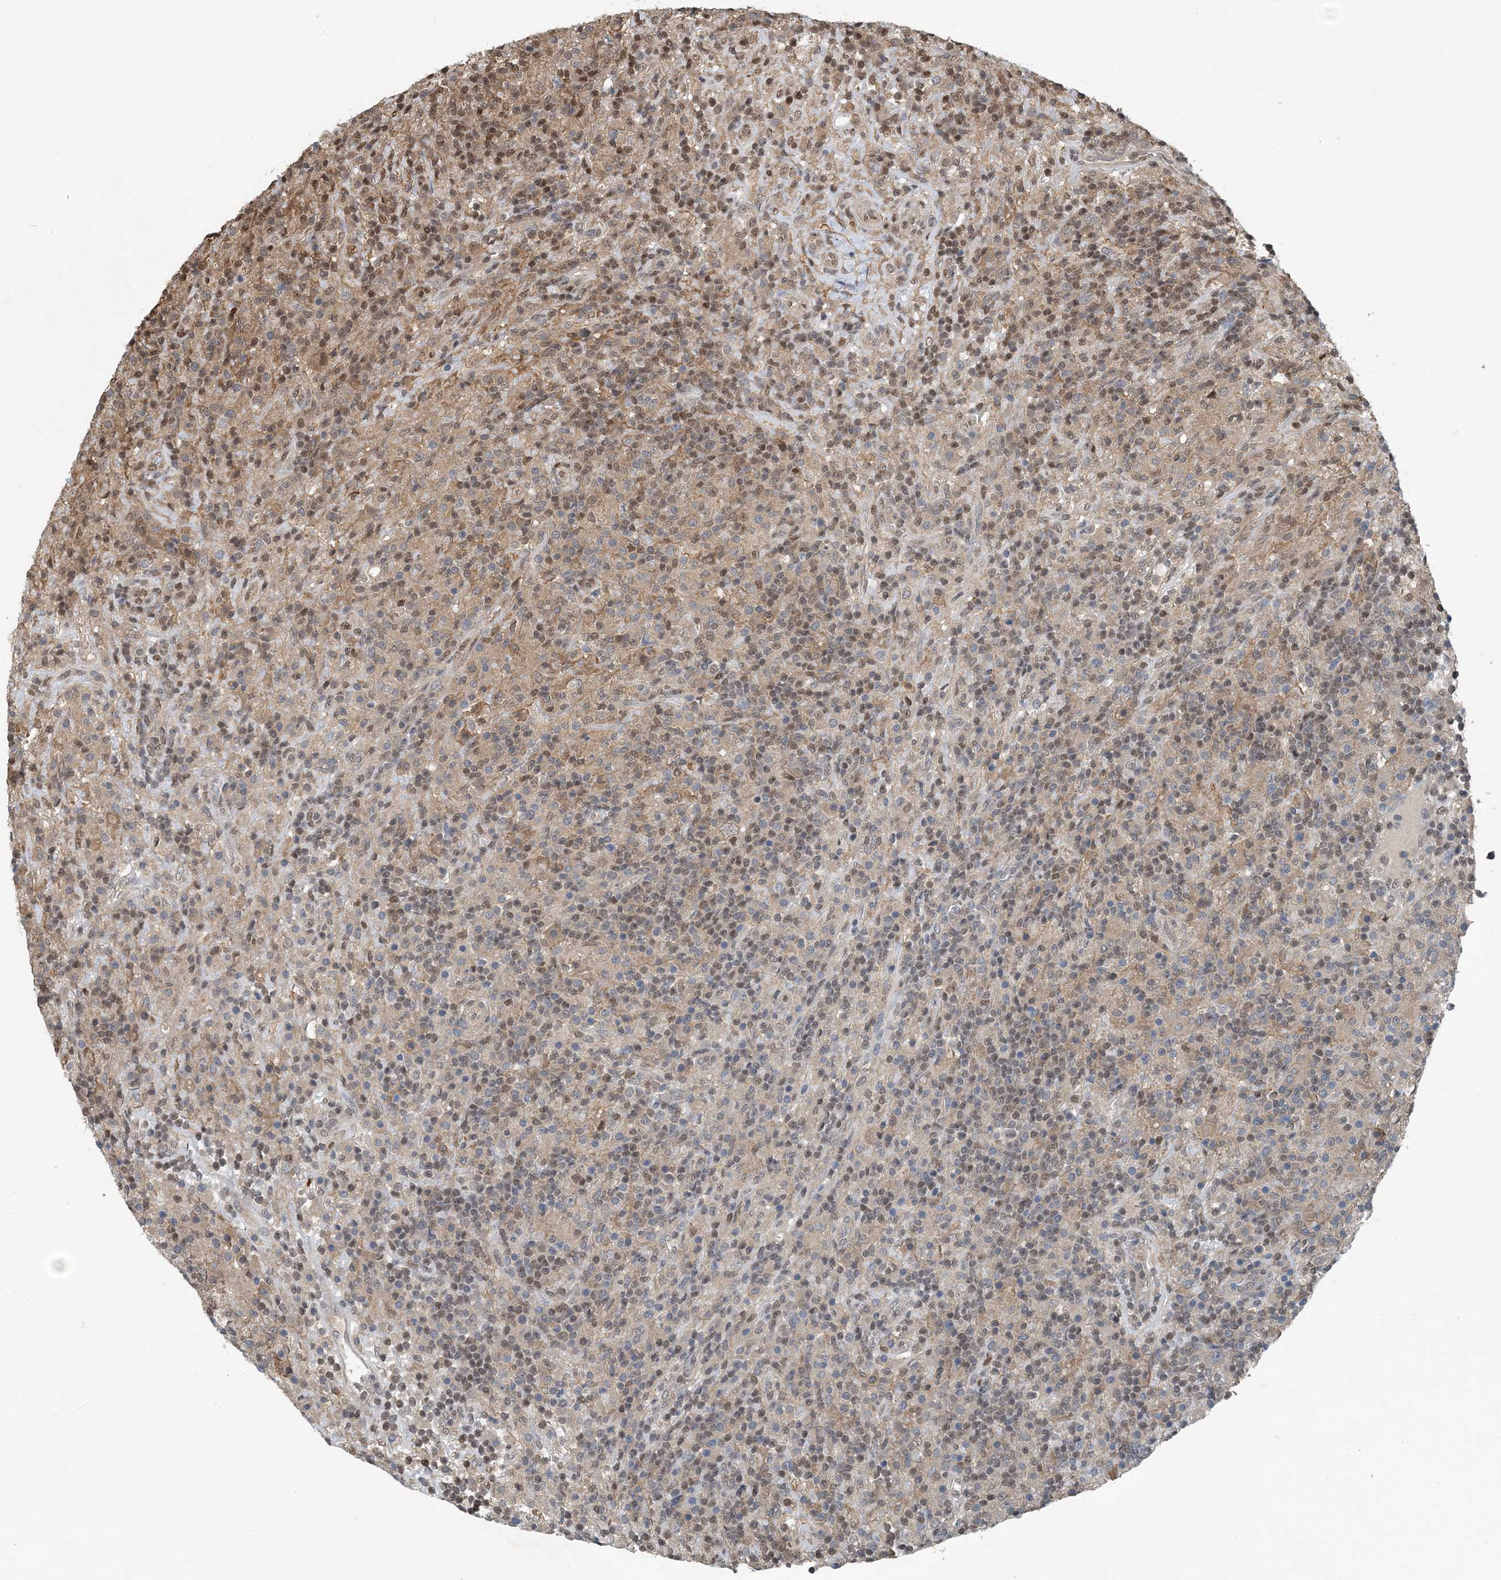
{"staining": {"intensity": "weak", "quantity": "<25%", "location": "cytoplasmic/membranous"}, "tissue": "lymphoma", "cell_type": "Tumor cells", "image_type": "cancer", "snomed": [{"axis": "morphology", "description": "Hodgkin's disease, NOS"}, {"axis": "topography", "description": "Lymph node"}], "caption": "IHC micrograph of human Hodgkin's disease stained for a protein (brown), which demonstrates no staining in tumor cells. (Brightfield microscopy of DAB immunohistochemistry (IHC) at high magnification).", "gene": "HIKESHI", "patient": {"sex": "male", "age": 70}}